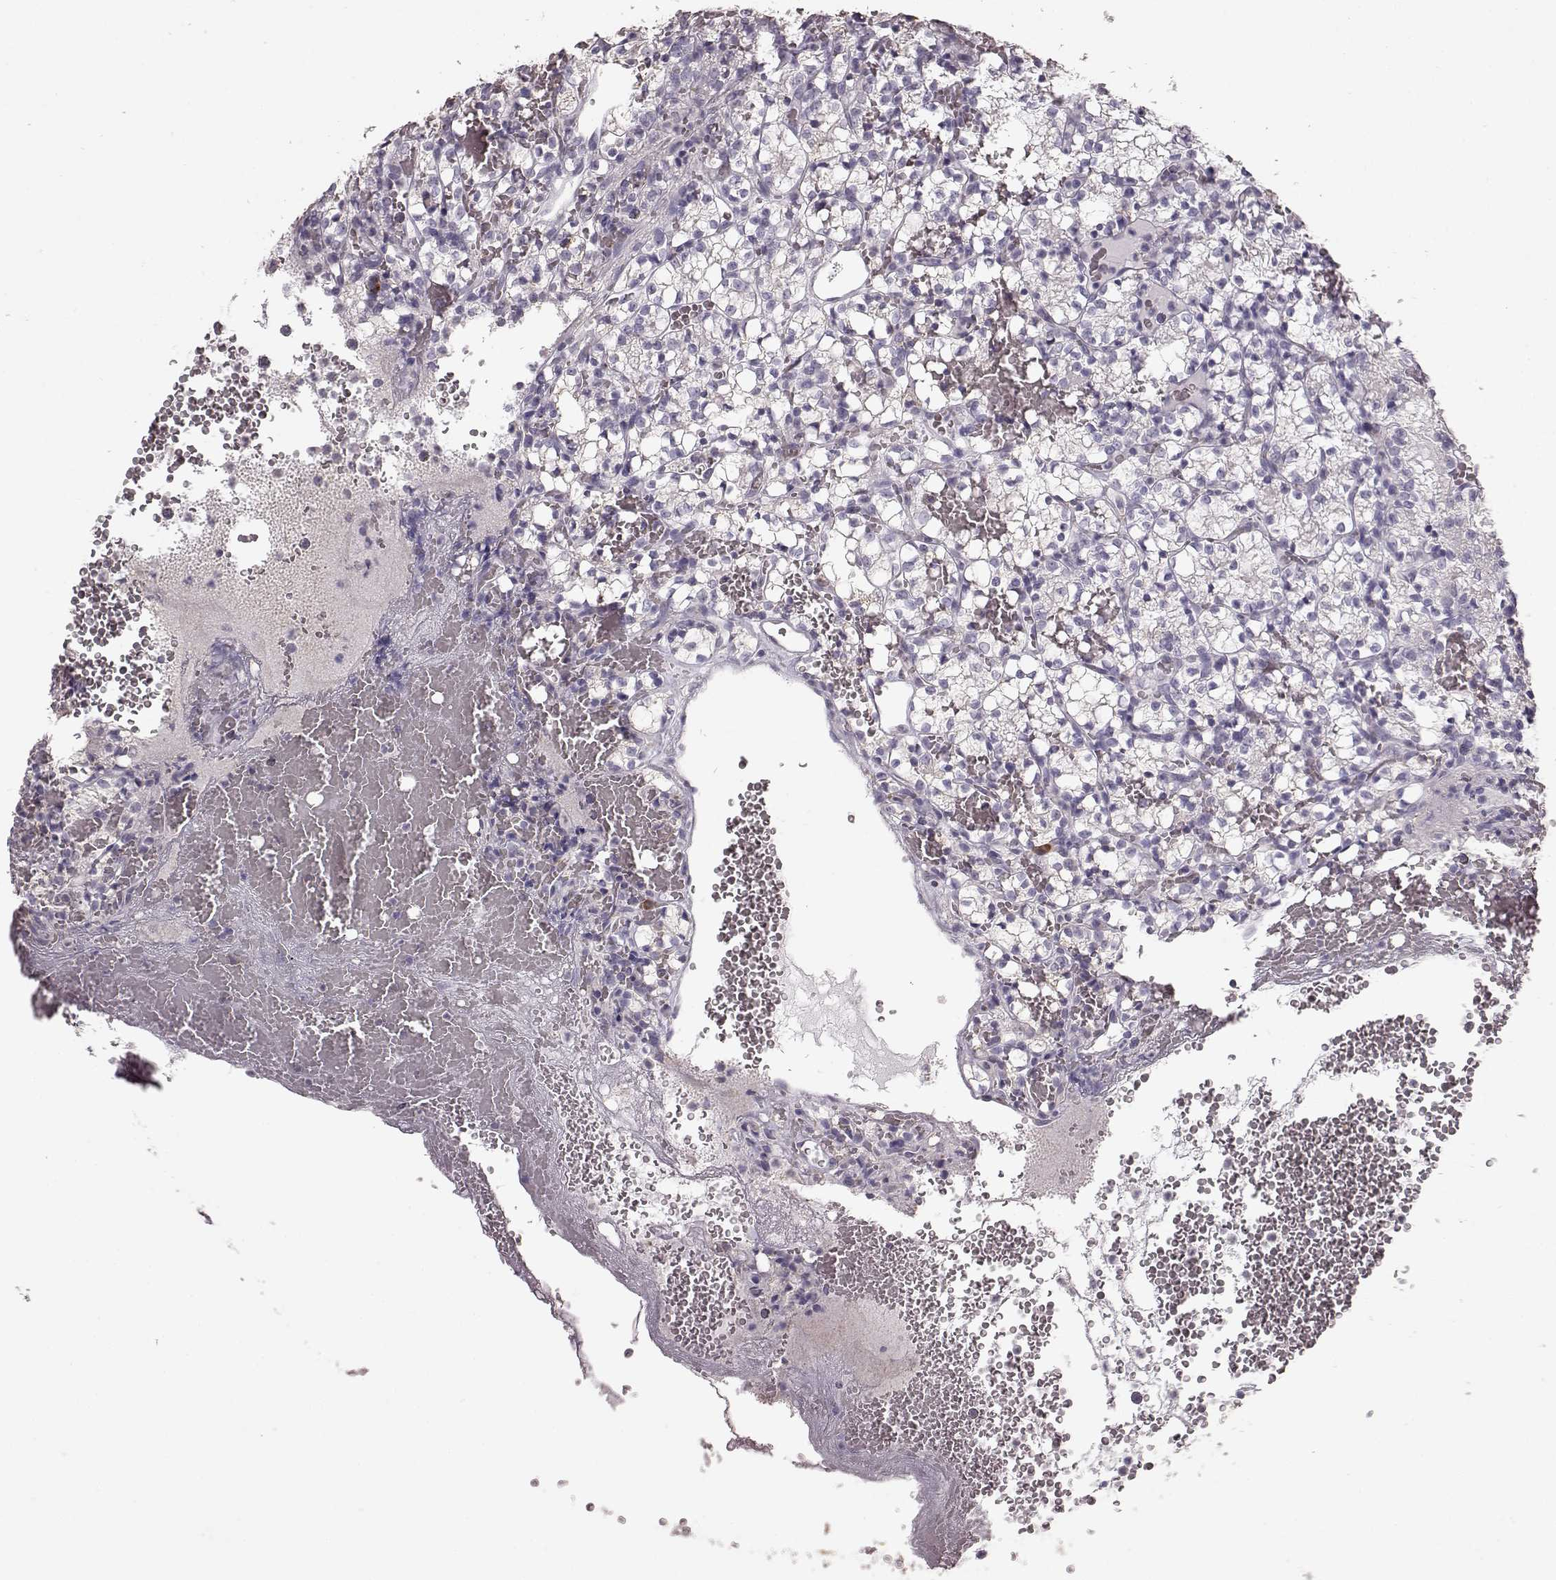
{"staining": {"intensity": "negative", "quantity": "none", "location": "none"}, "tissue": "renal cancer", "cell_type": "Tumor cells", "image_type": "cancer", "snomed": [{"axis": "morphology", "description": "Adenocarcinoma, NOS"}, {"axis": "topography", "description": "Kidney"}], "caption": "There is no significant positivity in tumor cells of renal adenocarcinoma. Brightfield microscopy of IHC stained with DAB (3,3'-diaminobenzidine) (brown) and hematoxylin (blue), captured at high magnification.", "gene": "GABRG3", "patient": {"sex": "female", "age": 69}}